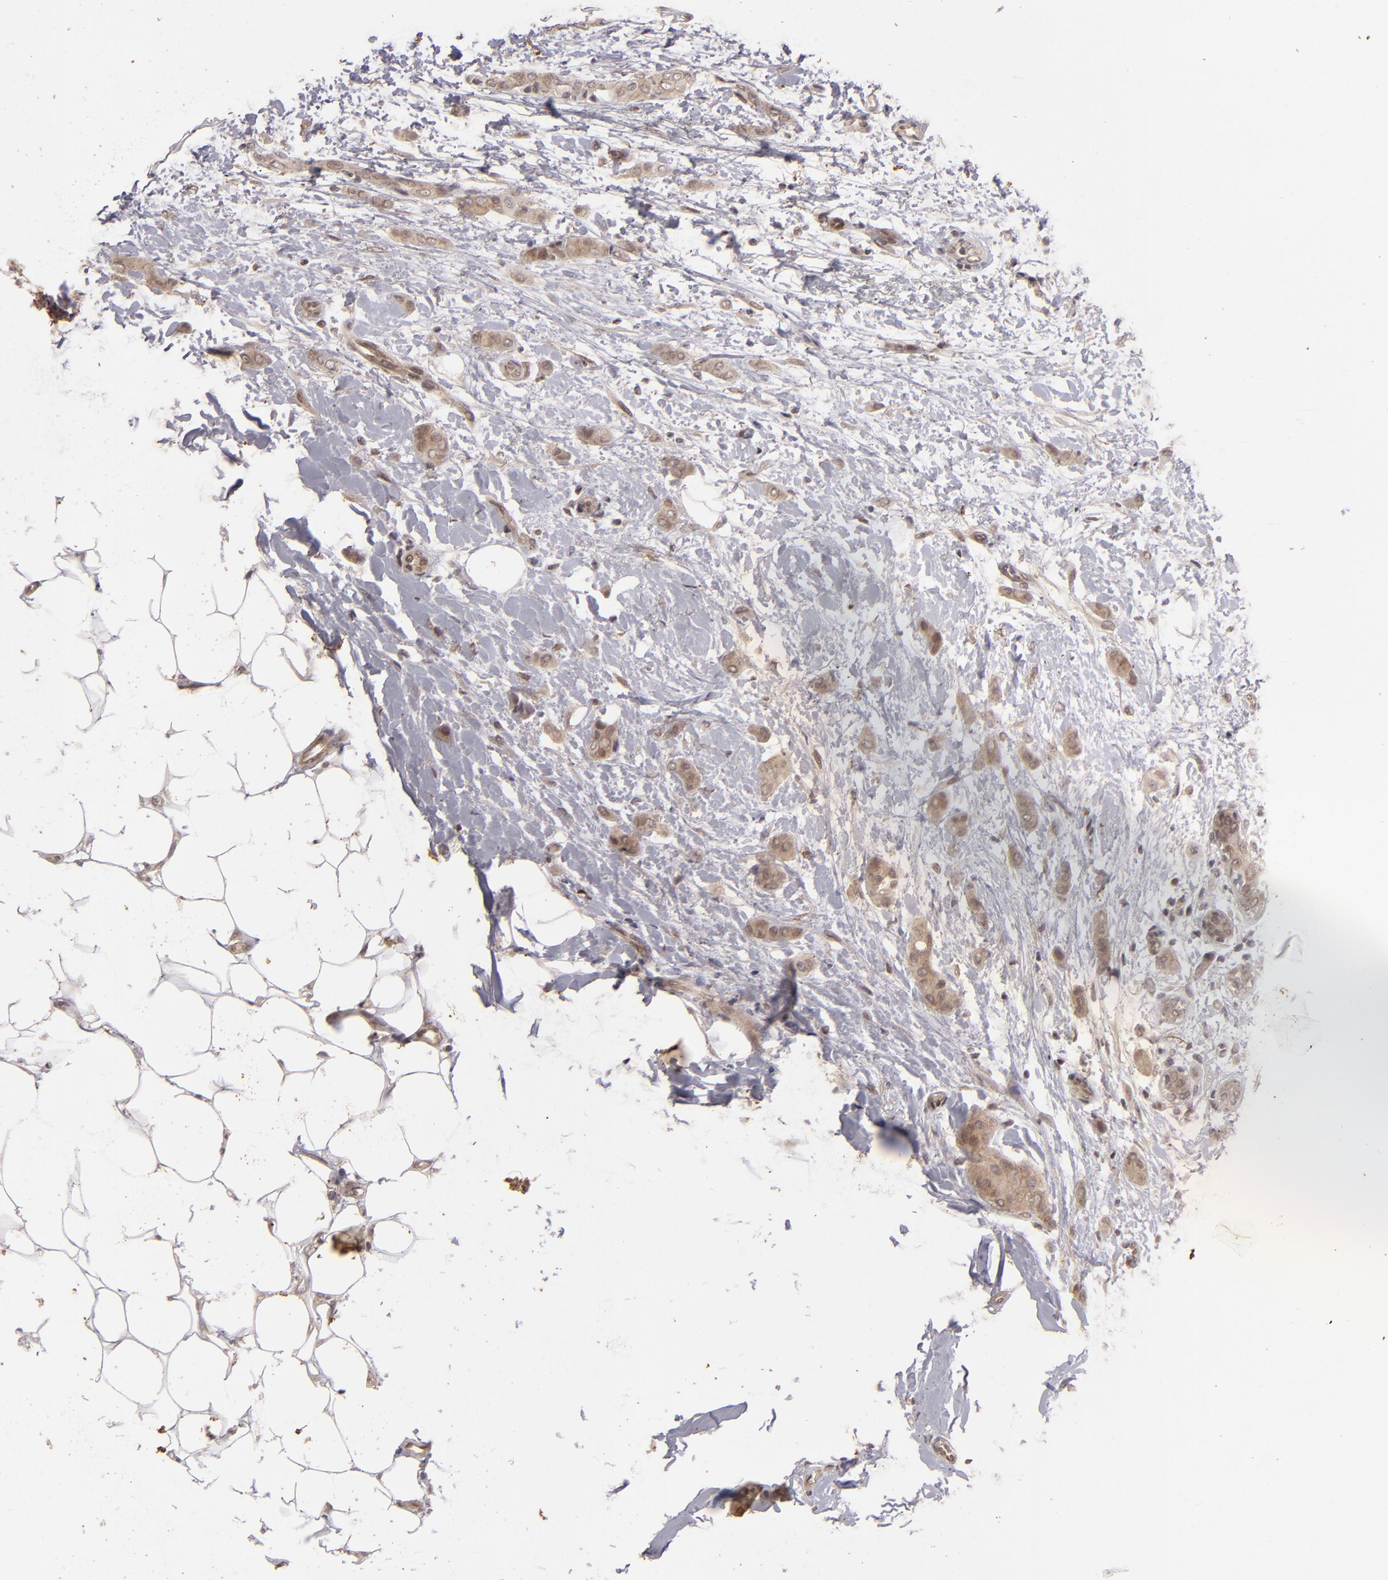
{"staining": {"intensity": "weak", "quantity": ">75%", "location": "cytoplasmic/membranous"}, "tissue": "breast cancer", "cell_type": "Tumor cells", "image_type": "cancer", "snomed": [{"axis": "morphology", "description": "Lobular carcinoma"}, {"axis": "topography", "description": "Breast"}], "caption": "Protein expression analysis of human breast cancer (lobular carcinoma) reveals weak cytoplasmic/membranous expression in about >75% of tumor cells.", "gene": "DFFA", "patient": {"sex": "female", "age": 55}}